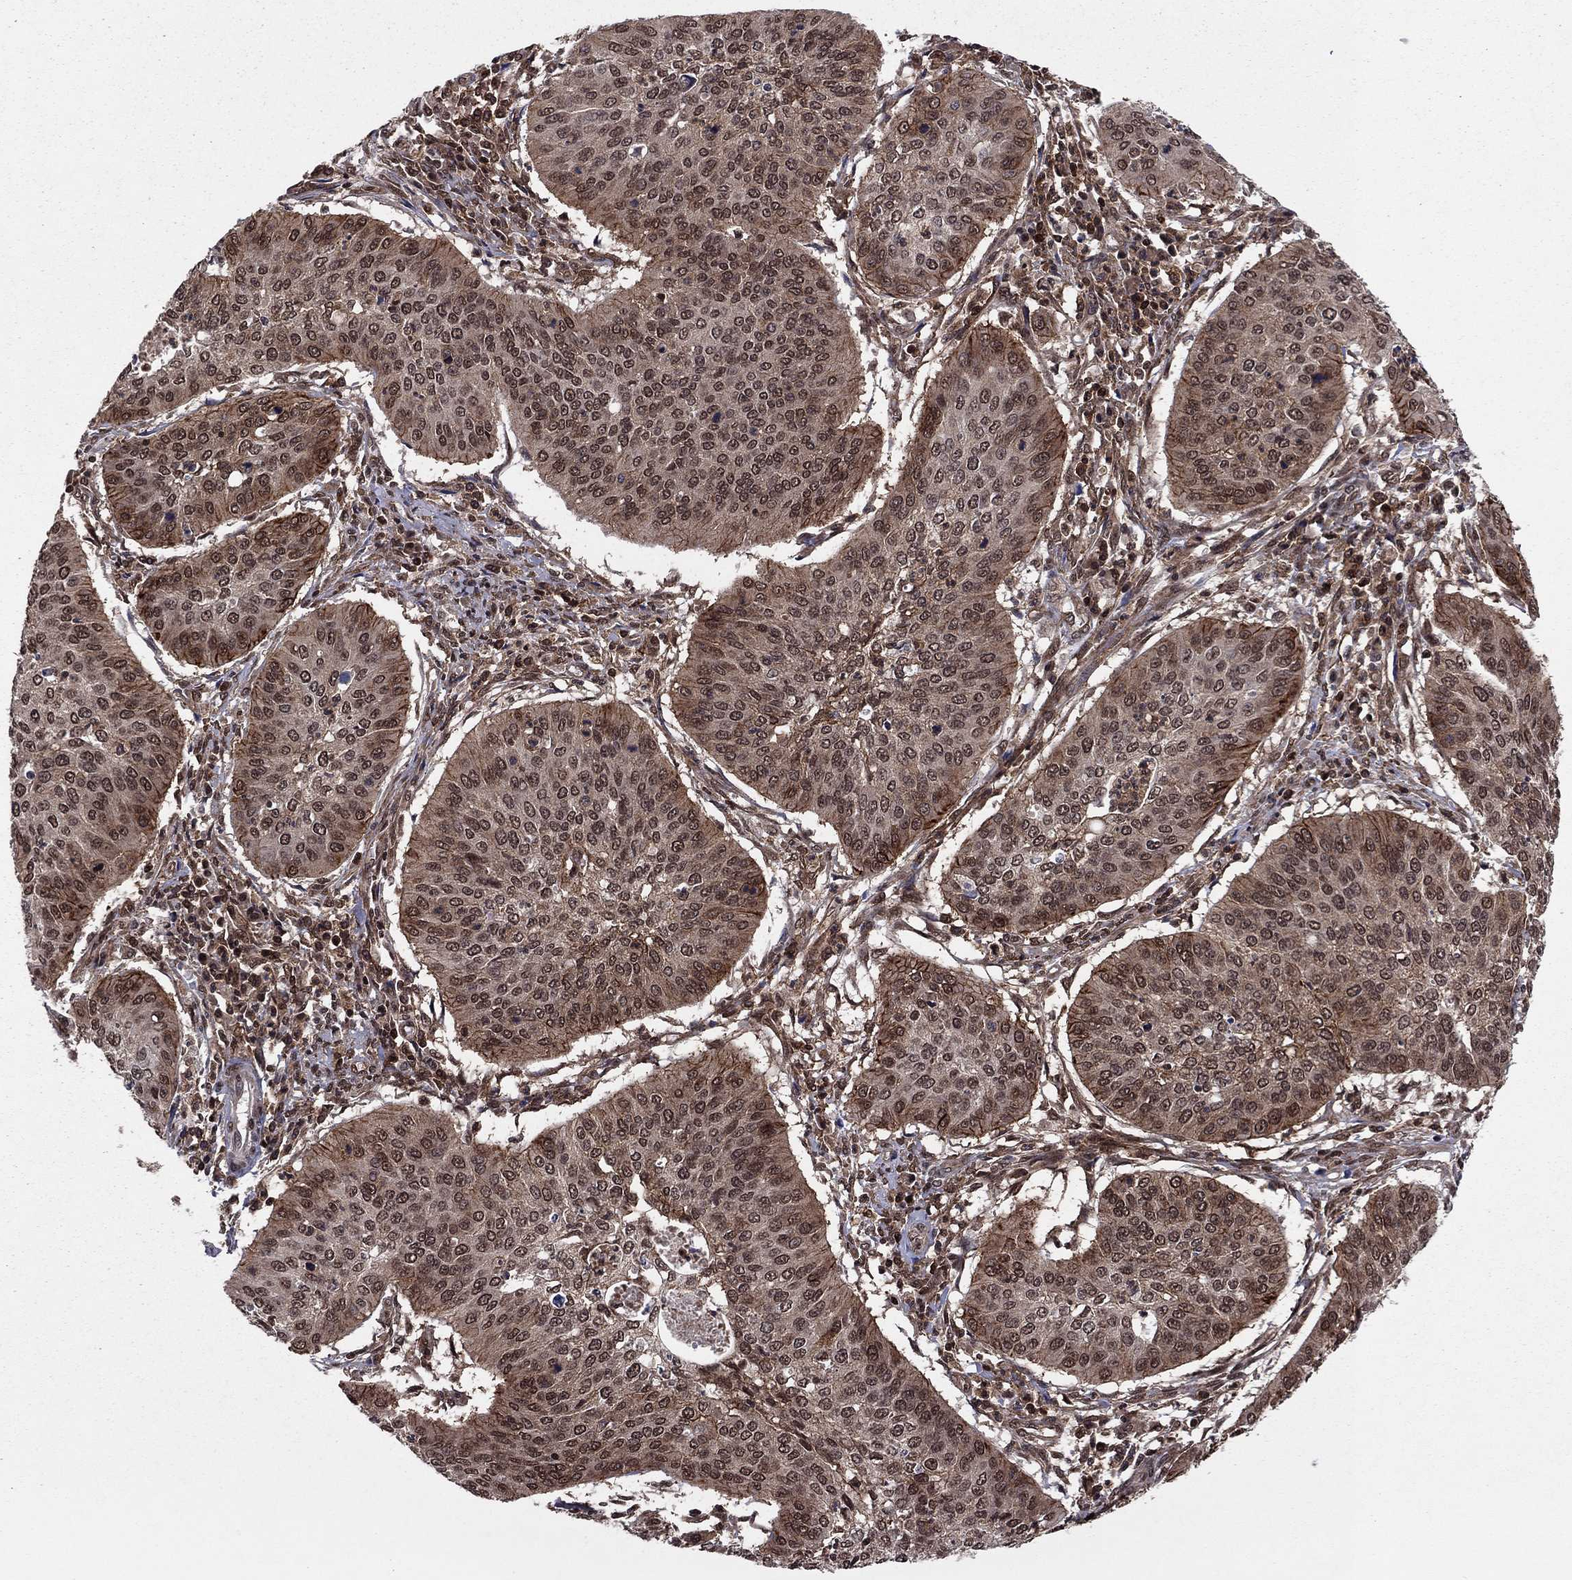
{"staining": {"intensity": "strong", "quantity": "25%-75%", "location": "cytoplasmic/membranous,nuclear"}, "tissue": "cervical cancer", "cell_type": "Tumor cells", "image_type": "cancer", "snomed": [{"axis": "morphology", "description": "Normal tissue, NOS"}, {"axis": "morphology", "description": "Squamous cell carcinoma, NOS"}, {"axis": "topography", "description": "Cervix"}], "caption": "Tumor cells reveal high levels of strong cytoplasmic/membranous and nuclear expression in approximately 25%-75% of cells in cervical cancer.", "gene": "SSX2IP", "patient": {"sex": "female", "age": 39}}